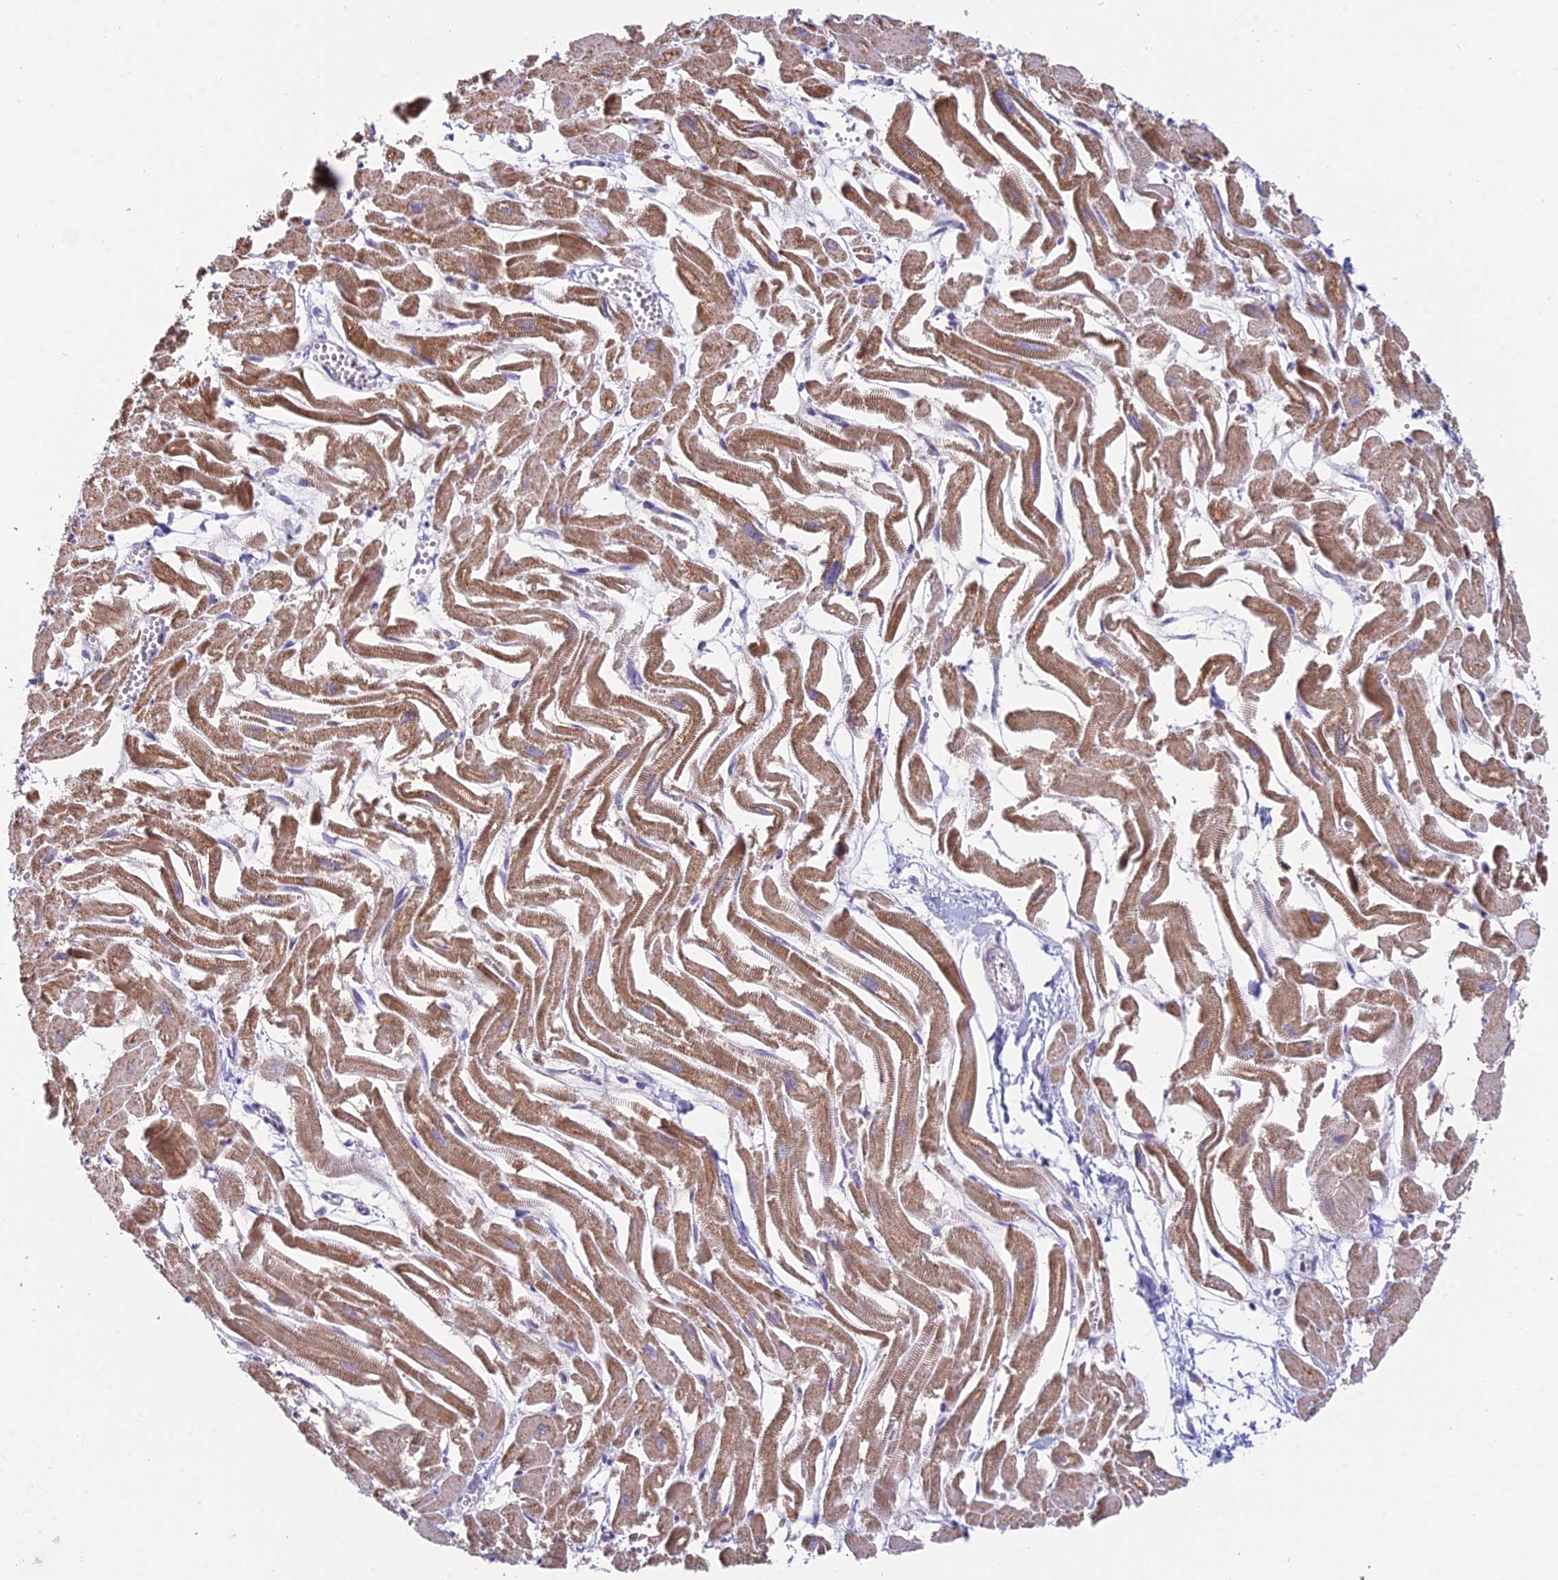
{"staining": {"intensity": "moderate", "quantity": ">75%", "location": "cytoplasmic/membranous"}, "tissue": "heart muscle", "cell_type": "Cardiomyocytes", "image_type": "normal", "snomed": [{"axis": "morphology", "description": "Normal tissue, NOS"}, {"axis": "topography", "description": "Heart"}], "caption": "Immunohistochemistry (DAB (3,3'-diaminobenzidine)) staining of normal heart muscle reveals moderate cytoplasmic/membranous protein positivity in about >75% of cardiomyocytes. (DAB (3,3'-diaminobenzidine) = brown stain, brightfield microscopy at high magnification).", "gene": "CFAP206", "patient": {"sex": "male", "age": 54}}